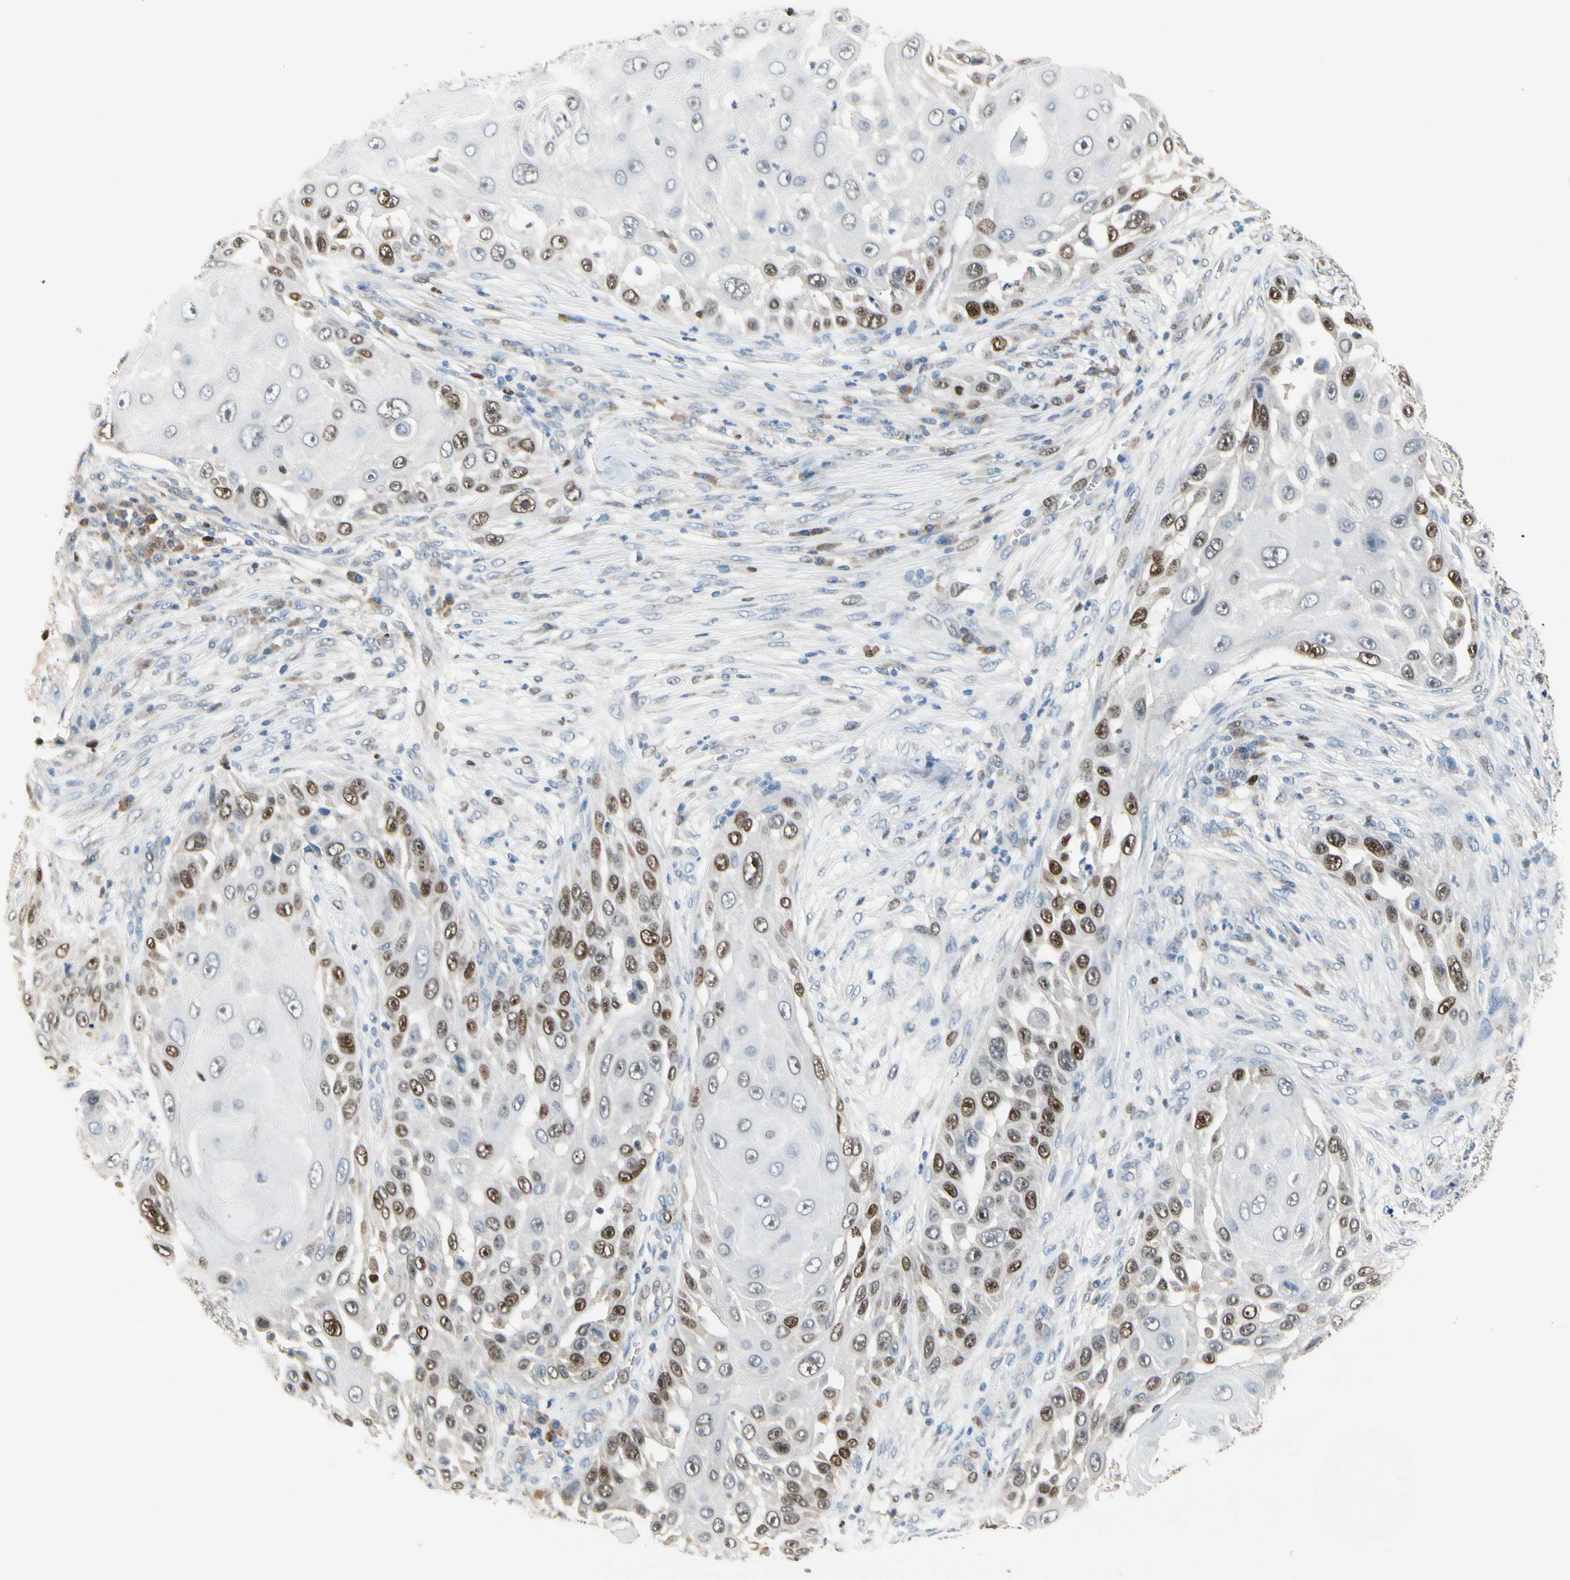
{"staining": {"intensity": "moderate", "quantity": "25%-75%", "location": "nuclear"}, "tissue": "skin cancer", "cell_type": "Tumor cells", "image_type": "cancer", "snomed": [{"axis": "morphology", "description": "Squamous cell carcinoma, NOS"}, {"axis": "topography", "description": "Skin"}], "caption": "Protein expression analysis of skin squamous cell carcinoma displays moderate nuclear staining in approximately 25%-75% of tumor cells.", "gene": "ZKSCAN4", "patient": {"sex": "female", "age": 44}}